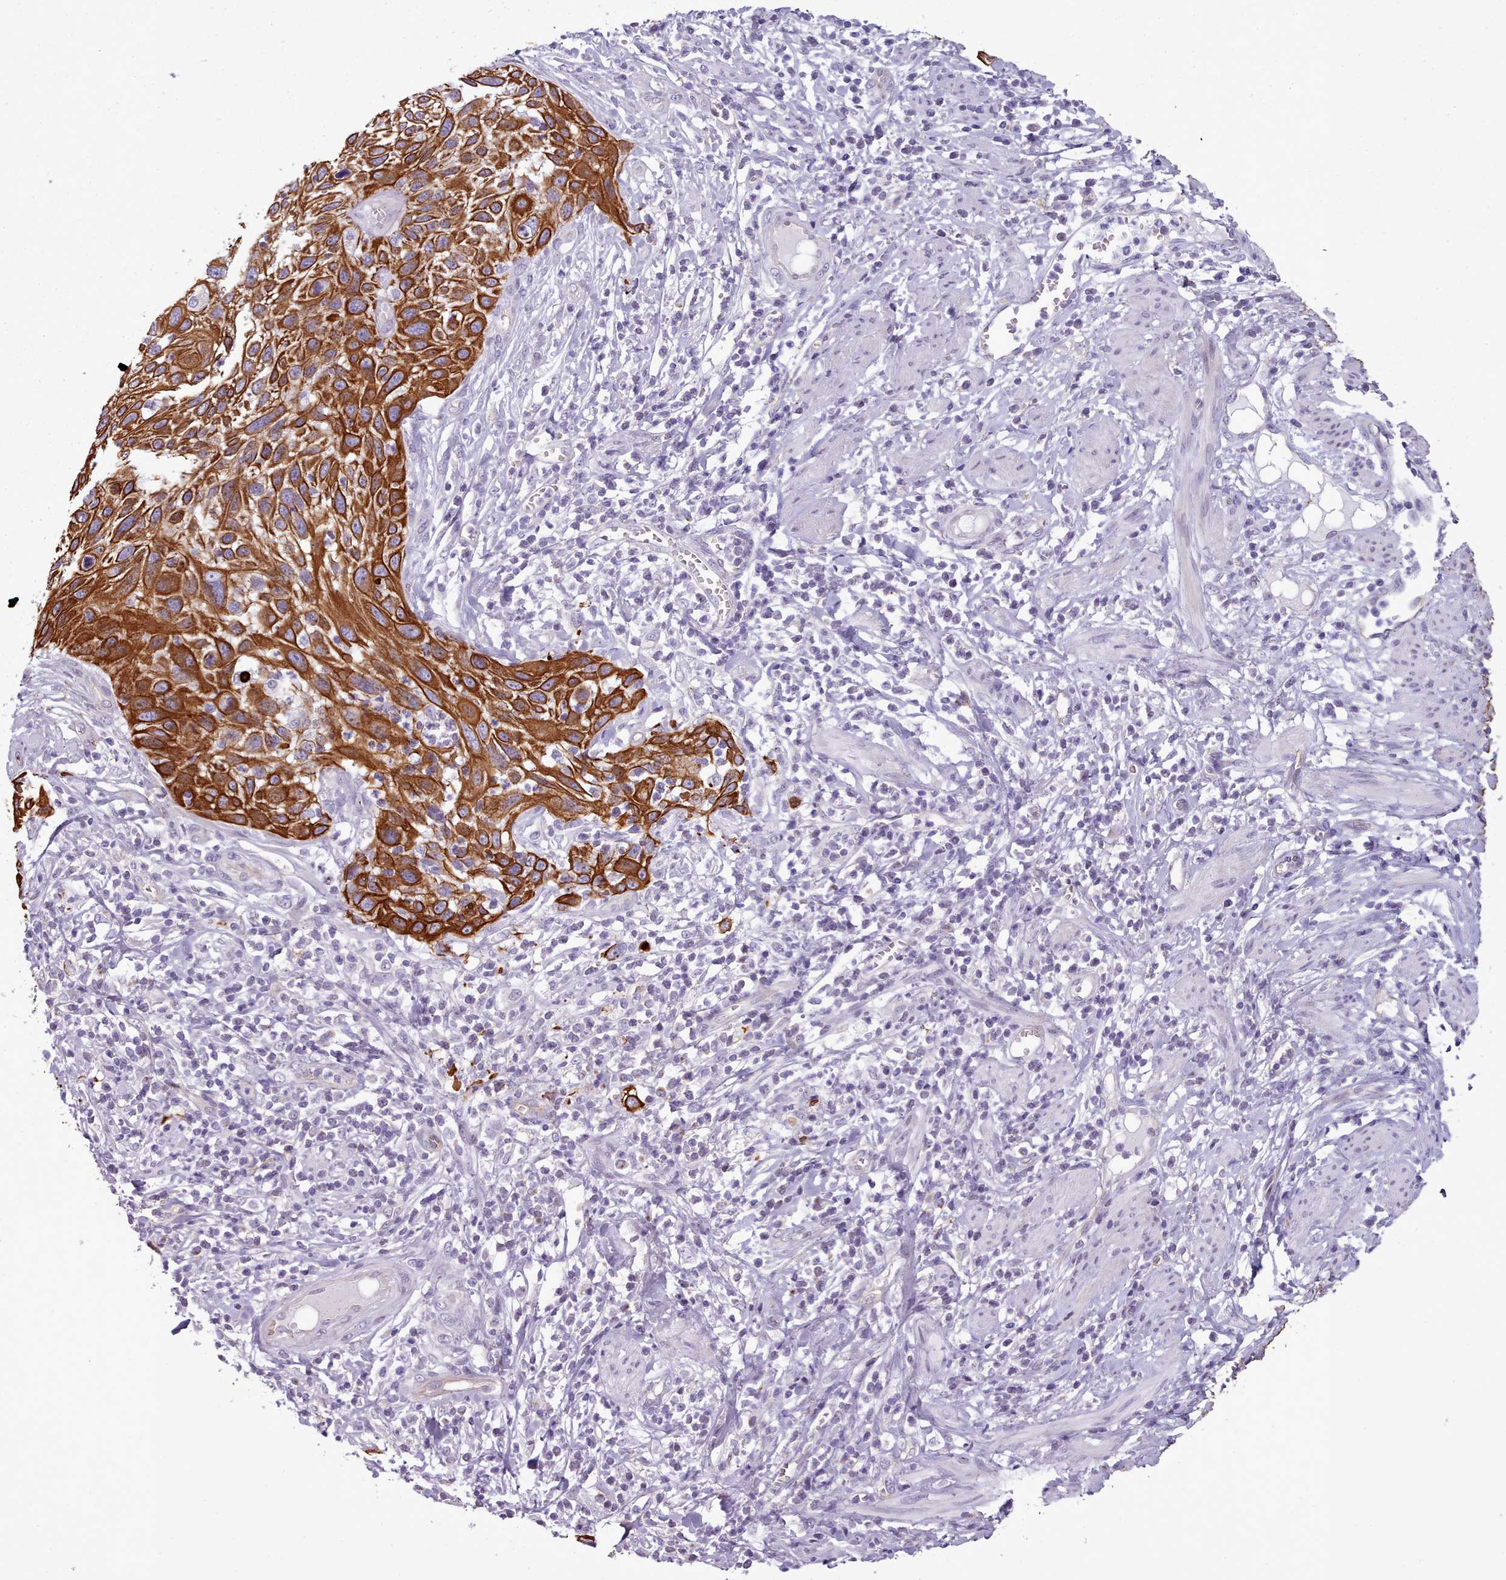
{"staining": {"intensity": "strong", "quantity": ">75%", "location": "cytoplasmic/membranous"}, "tissue": "cervical cancer", "cell_type": "Tumor cells", "image_type": "cancer", "snomed": [{"axis": "morphology", "description": "Squamous cell carcinoma, NOS"}, {"axis": "topography", "description": "Cervix"}], "caption": "Cervical cancer stained with DAB (3,3'-diaminobenzidine) immunohistochemistry (IHC) reveals high levels of strong cytoplasmic/membranous staining in approximately >75% of tumor cells. (Stains: DAB in brown, nuclei in blue, Microscopy: brightfield microscopy at high magnification).", "gene": "PLD4", "patient": {"sex": "female", "age": 70}}